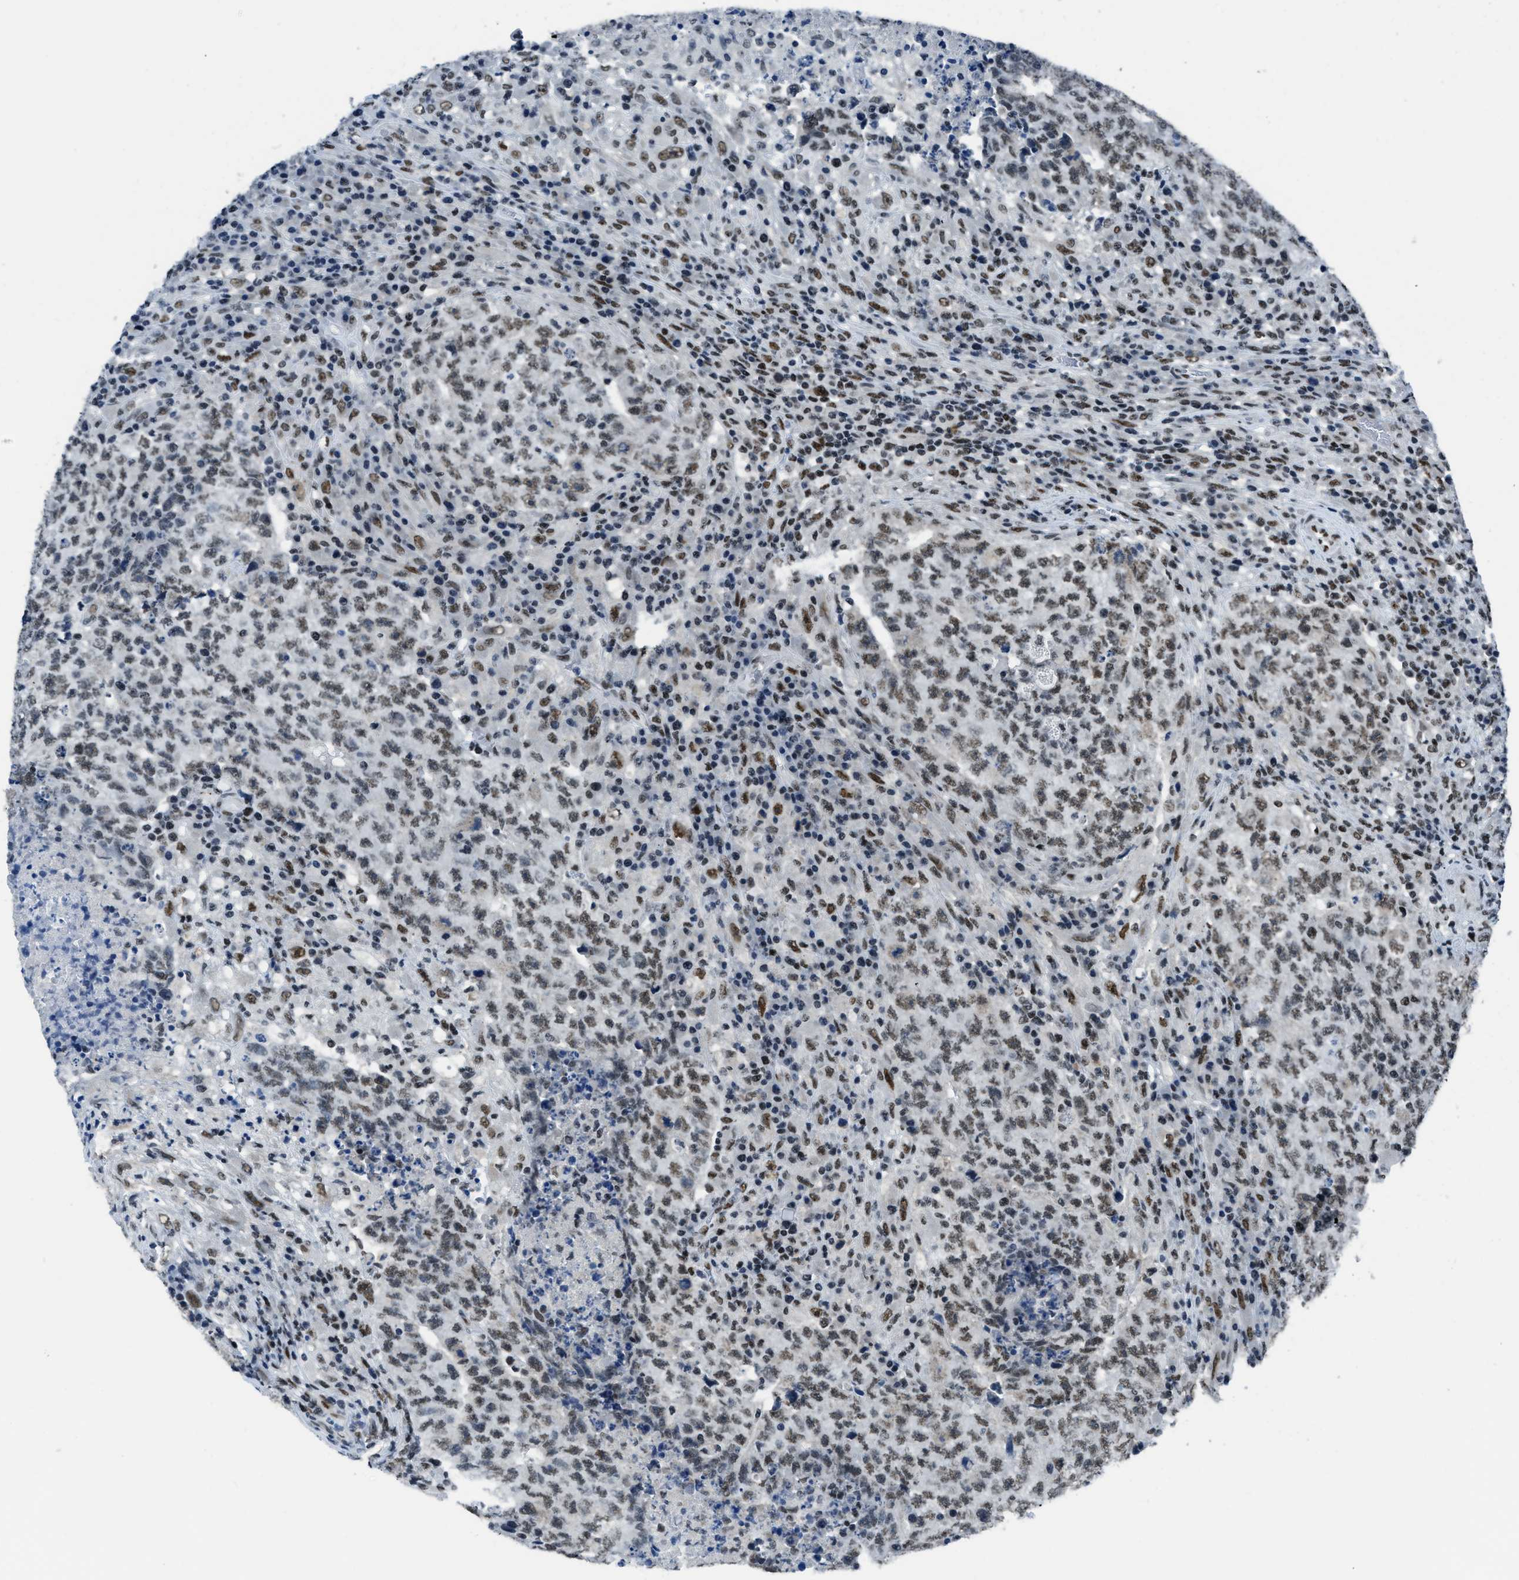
{"staining": {"intensity": "moderate", "quantity": ">75%", "location": "nuclear"}, "tissue": "testis cancer", "cell_type": "Tumor cells", "image_type": "cancer", "snomed": [{"axis": "morphology", "description": "Necrosis, NOS"}, {"axis": "morphology", "description": "Carcinoma, Embryonal, NOS"}, {"axis": "topography", "description": "Testis"}], "caption": "Immunohistochemical staining of testis cancer (embryonal carcinoma) exhibits medium levels of moderate nuclear positivity in about >75% of tumor cells. (DAB (3,3'-diaminobenzidine) = brown stain, brightfield microscopy at high magnification).", "gene": "GATAD2B", "patient": {"sex": "male", "age": 19}}